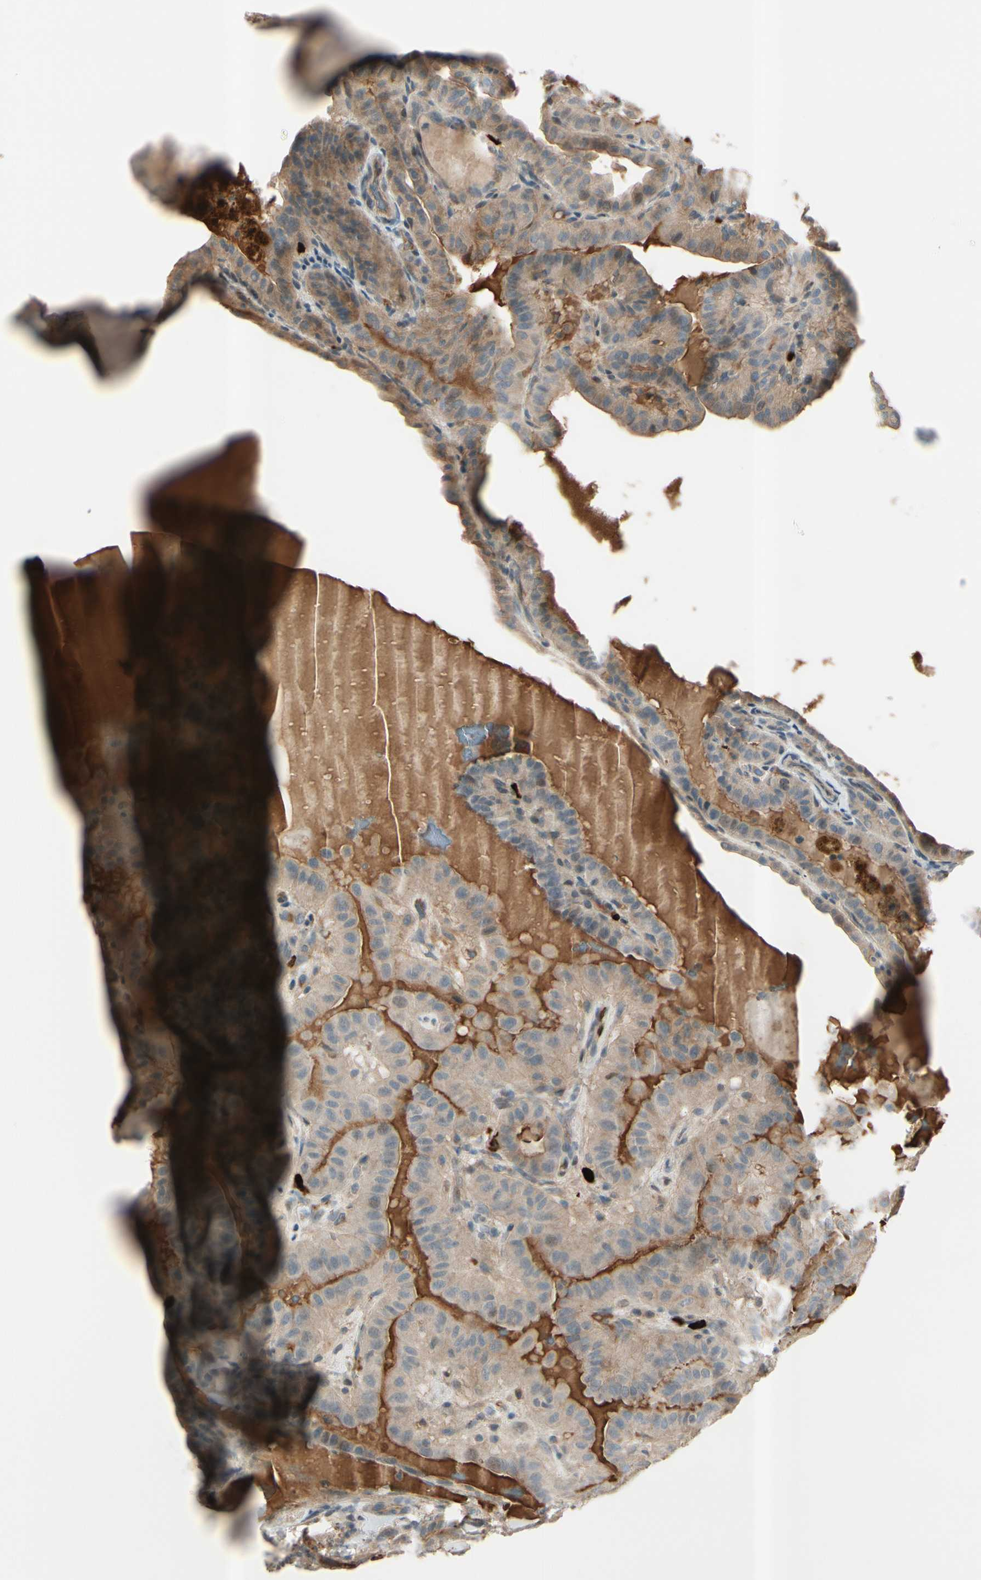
{"staining": {"intensity": "weak", "quantity": ">75%", "location": "cytoplasmic/membranous"}, "tissue": "thyroid cancer", "cell_type": "Tumor cells", "image_type": "cancer", "snomed": [{"axis": "morphology", "description": "Papillary adenocarcinoma, NOS"}, {"axis": "topography", "description": "Thyroid gland"}], "caption": "Tumor cells exhibit low levels of weak cytoplasmic/membranous positivity in about >75% of cells in thyroid cancer.", "gene": "ICAM5", "patient": {"sex": "male", "age": 77}}